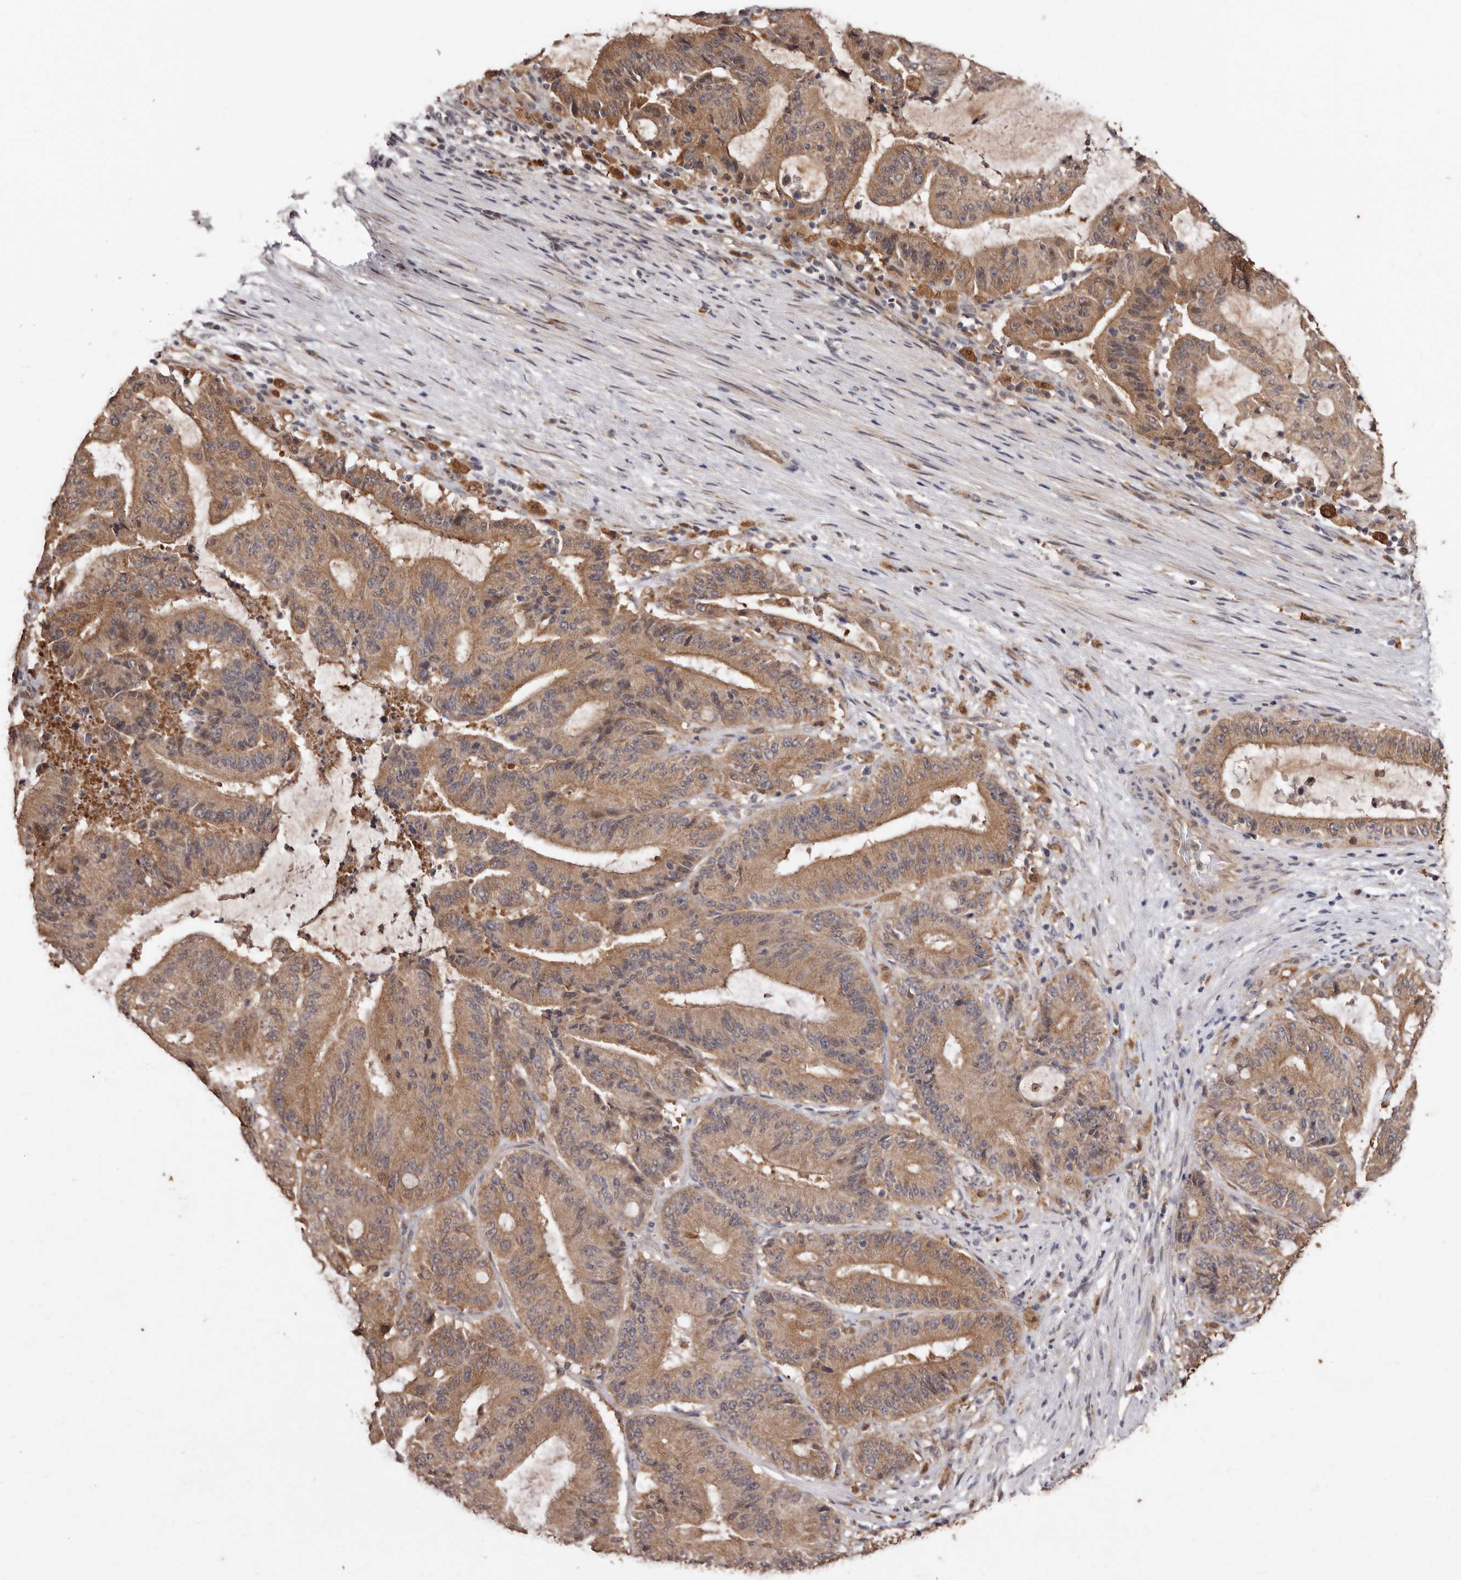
{"staining": {"intensity": "moderate", "quantity": ">75%", "location": "cytoplasmic/membranous"}, "tissue": "liver cancer", "cell_type": "Tumor cells", "image_type": "cancer", "snomed": [{"axis": "morphology", "description": "Normal tissue, NOS"}, {"axis": "morphology", "description": "Cholangiocarcinoma"}, {"axis": "topography", "description": "Liver"}, {"axis": "topography", "description": "Peripheral nerve tissue"}], "caption": "Immunohistochemistry of liver cancer (cholangiocarcinoma) demonstrates medium levels of moderate cytoplasmic/membranous positivity in approximately >75% of tumor cells.", "gene": "RSPO2", "patient": {"sex": "female", "age": 73}}